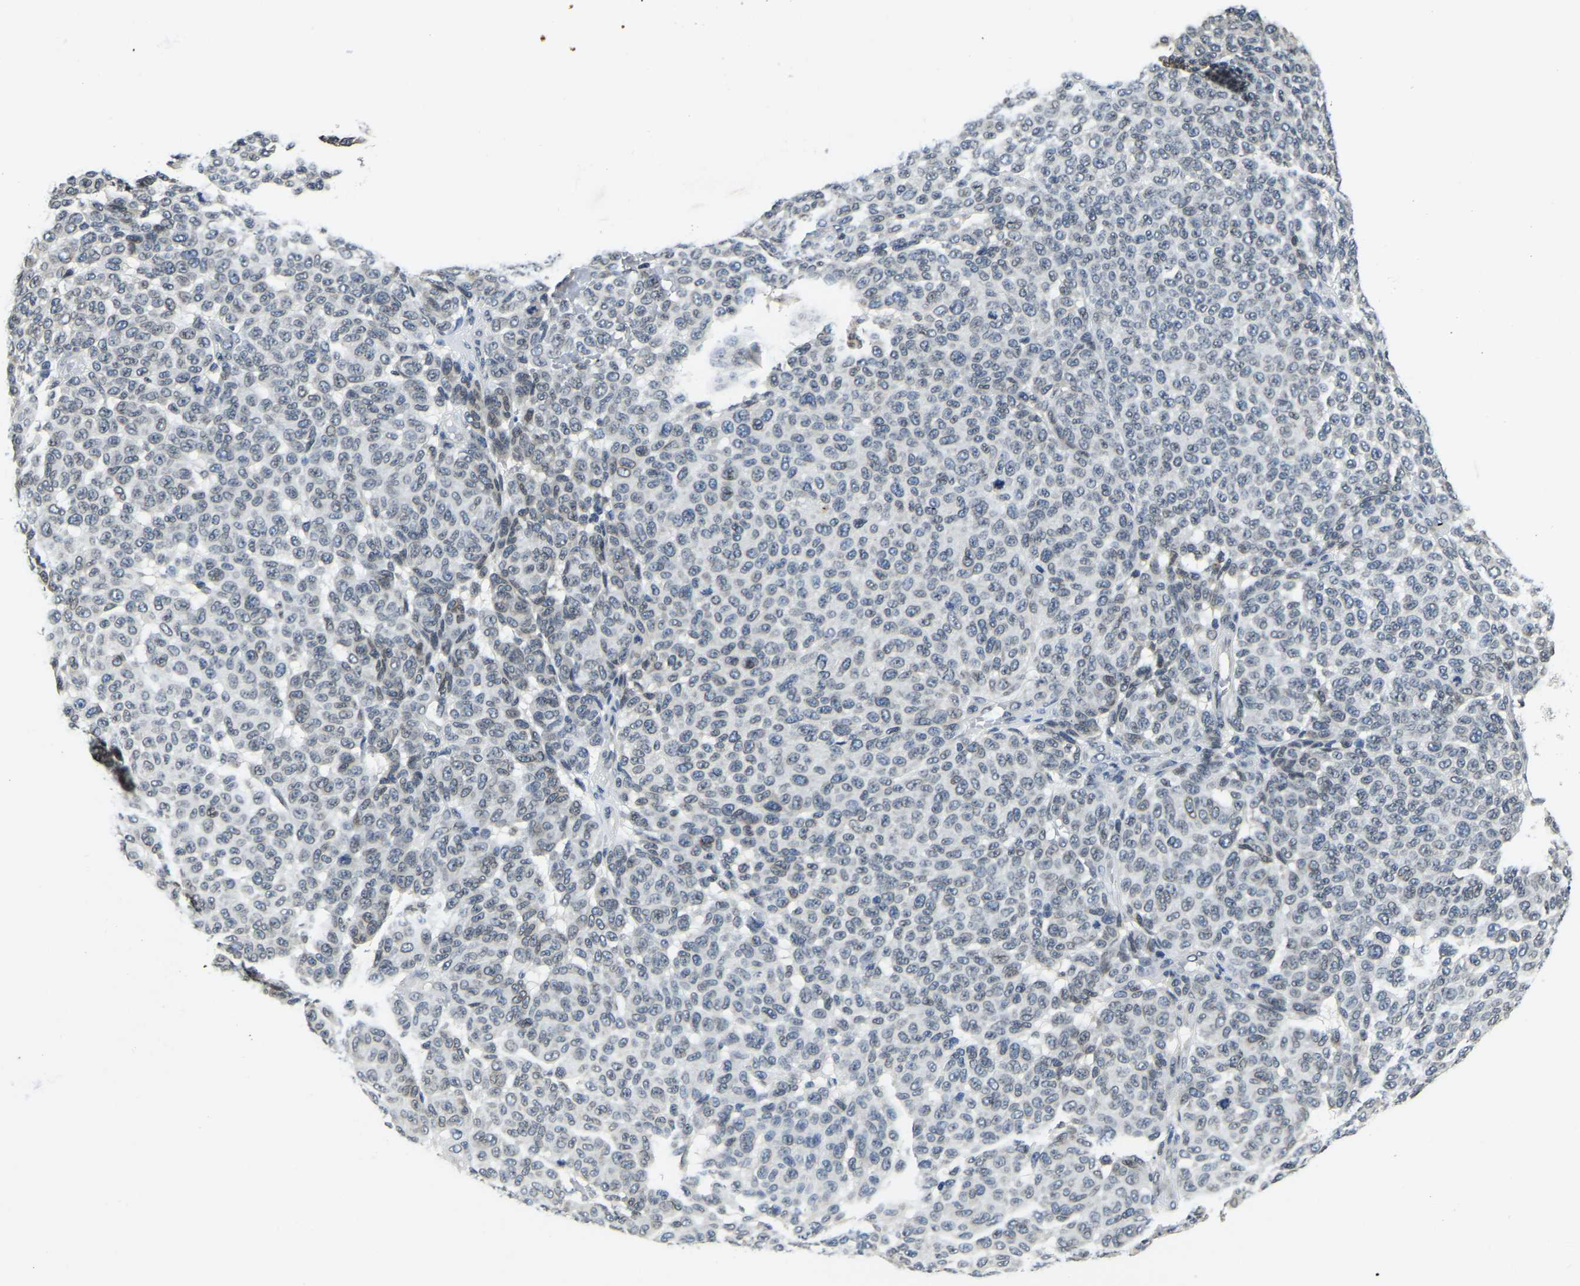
{"staining": {"intensity": "weak", "quantity": "25%-75%", "location": "cytoplasmic/membranous,nuclear"}, "tissue": "melanoma", "cell_type": "Tumor cells", "image_type": "cancer", "snomed": [{"axis": "morphology", "description": "Malignant melanoma, NOS"}, {"axis": "topography", "description": "Skin"}], "caption": "IHC staining of malignant melanoma, which displays low levels of weak cytoplasmic/membranous and nuclear expression in about 25%-75% of tumor cells indicating weak cytoplasmic/membranous and nuclear protein expression. The staining was performed using DAB (brown) for protein detection and nuclei were counterstained in hematoxylin (blue).", "gene": "RANBP2", "patient": {"sex": "male", "age": 59}}